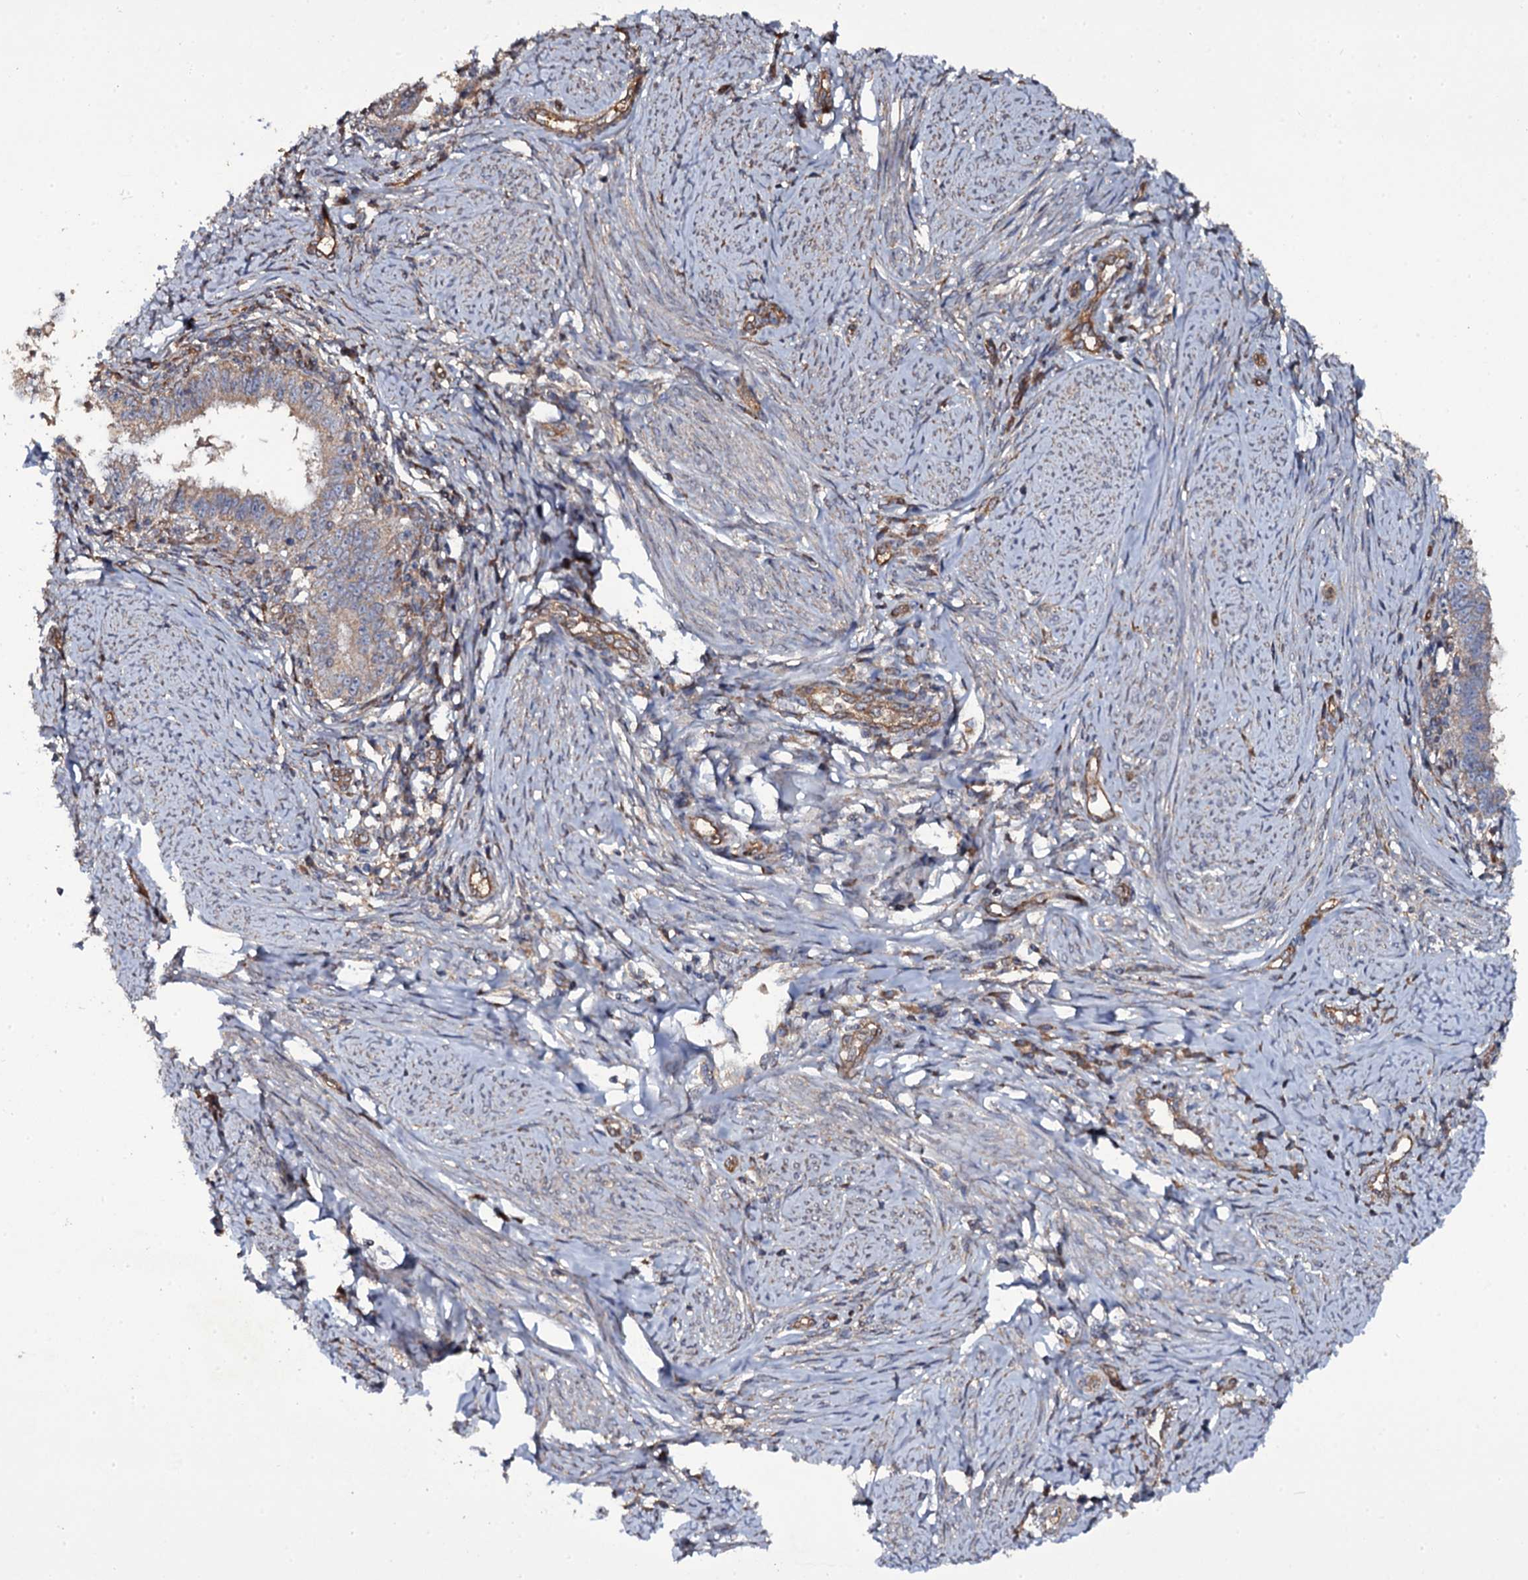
{"staining": {"intensity": "moderate", "quantity": "25%-75%", "location": "cytoplasmic/membranous"}, "tissue": "cervical cancer", "cell_type": "Tumor cells", "image_type": "cancer", "snomed": [{"axis": "morphology", "description": "Adenocarcinoma, NOS"}, {"axis": "topography", "description": "Cervix"}], "caption": "Moderate cytoplasmic/membranous staining for a protein is seen in about 25%-75% of tumor cells of cervical adenocarcinoma using IHC.", "gene": "TTC23", "patient": {"sex": "female", "age": 36}}